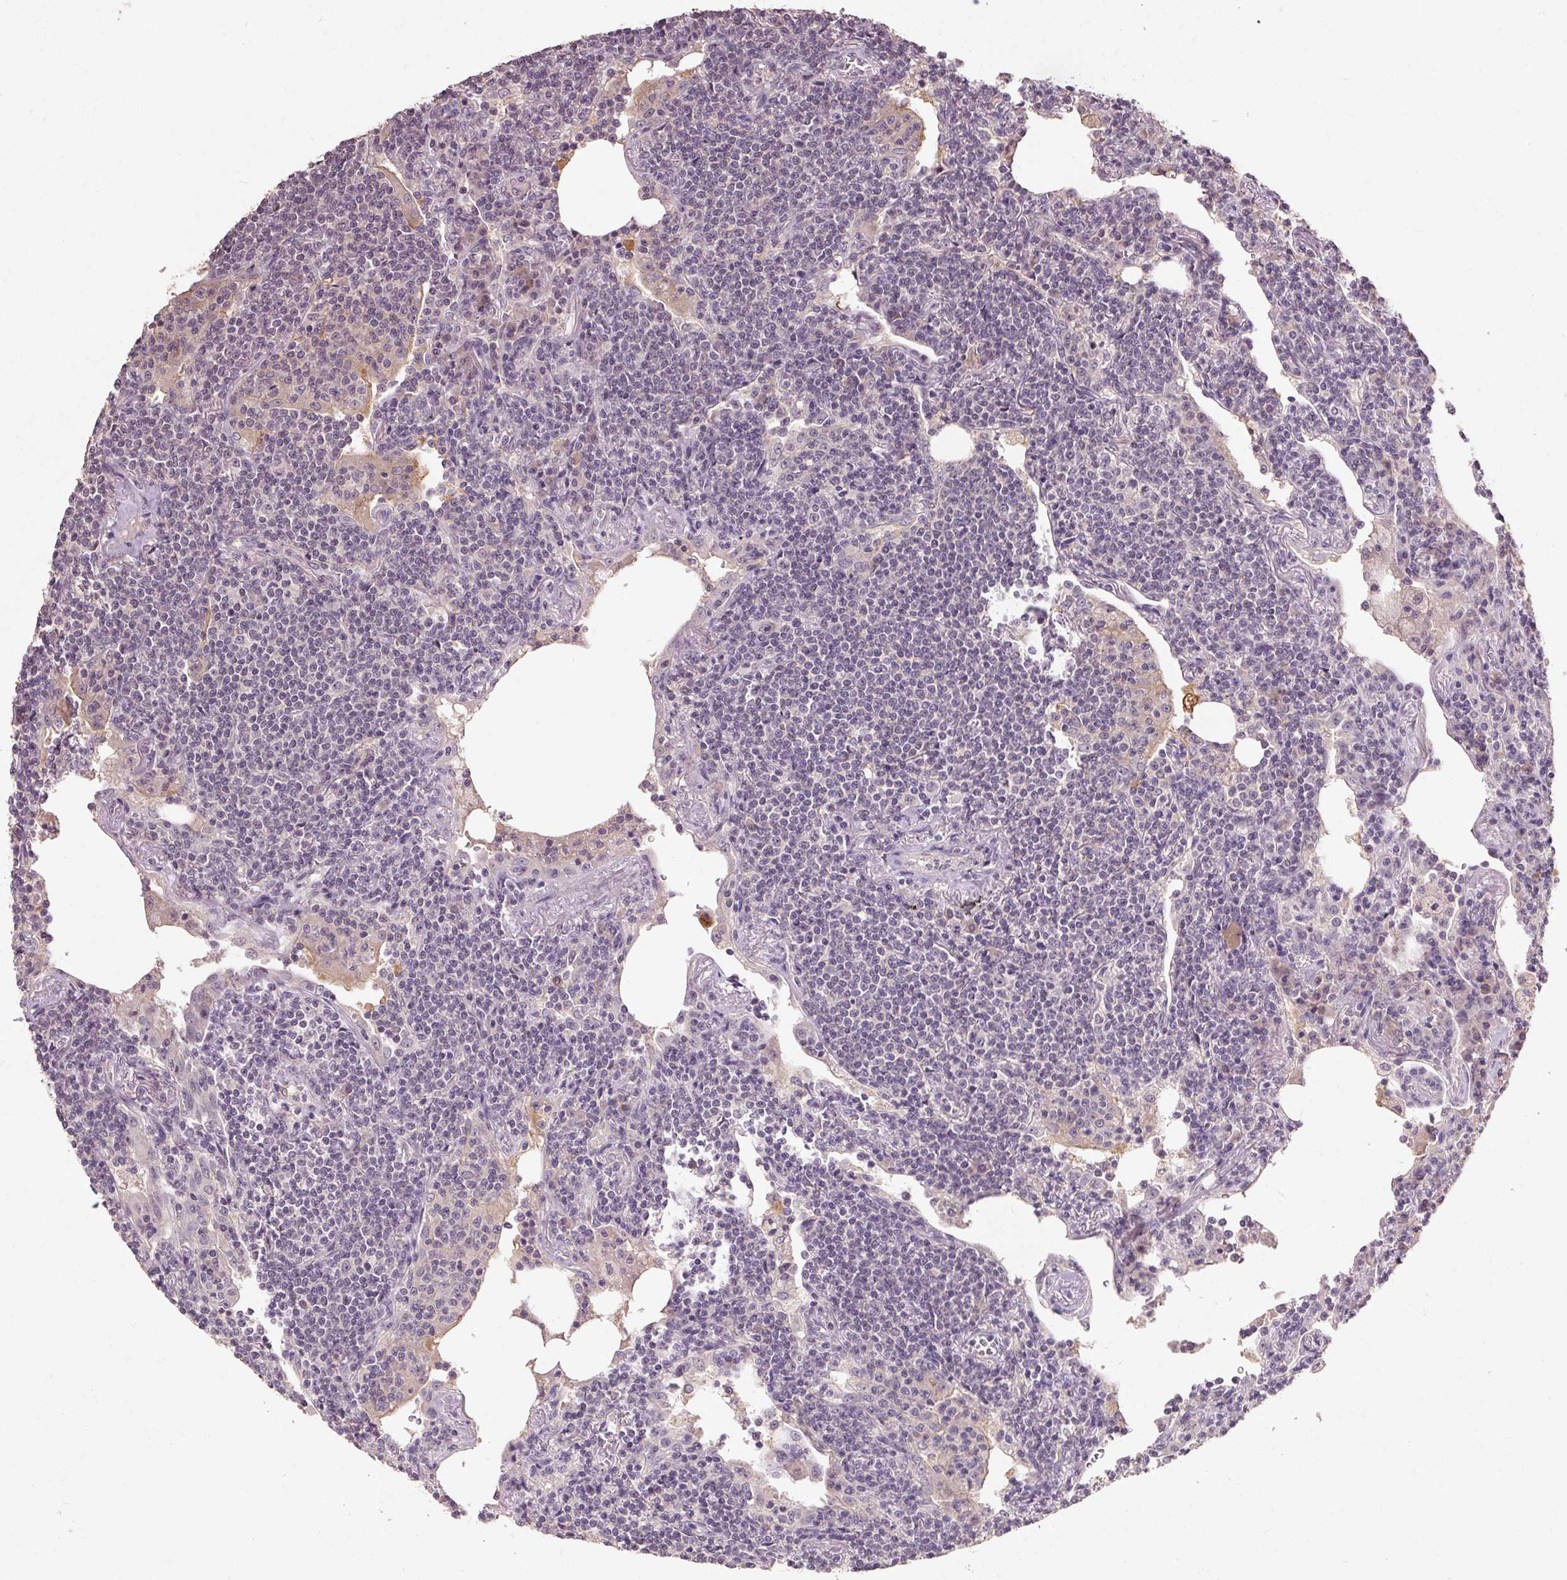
{"staining": {"intensity": "negative", "quantity": "none", "location": "none"}, "tissue": "lymphoma", "cell_type": "Tumor cells", "image_type": "cancer", "snomed": [{"axis": "morphology", "description": "Malignant lymphoma, non-Hodgkin's type, Low grade"}, {"axis": "topography", "description": "Lung"}], "caption": "Immunohistochemical staining of human lymphoma displays no significant positivity in tumor cells. (Stains: DAB immunohistochemistry (IHC) with hematoxylin counter stain, Microscopy: brightfield microscopy at high magnification).", "gene": "CFAP65", "patient": {"sex": "female", "age": 71}}